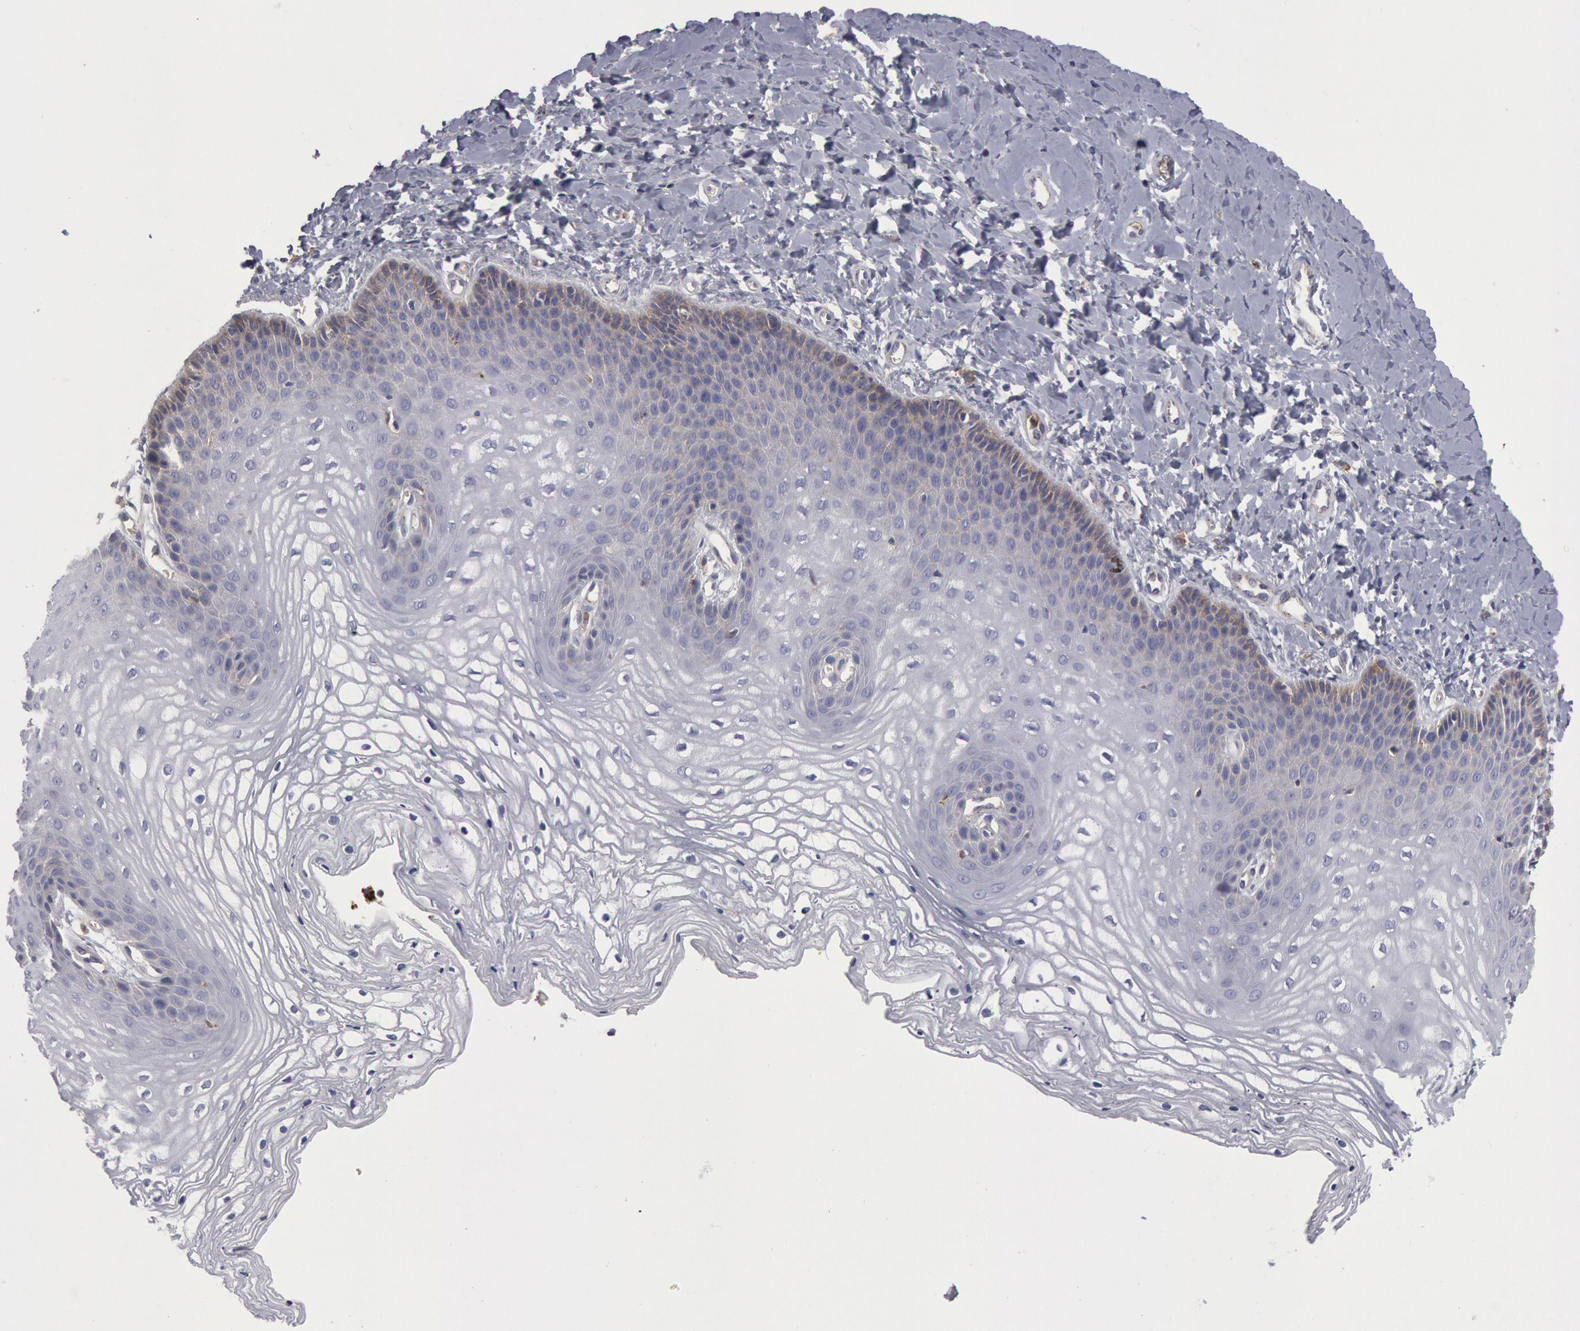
{"staining": {"intensity": "weak", "quantity": "<25%", "location": "cytoplasmic/membranous"}, "tissue": "vagina", "cell_type": "Squamous epithelial cells", "image_type": "normal", "snomed": [{"axis": "morphology", "description": "Normal tissue, NOS"}, {"axis": "topography", "description": "Vagina"}], "caption": "DAB immunohistochemical staining of normal vagina shows no significant staining in squamous epithelial cells.", "gene": "FLOT1", "patient": {"sex": "female", "age": 68}}